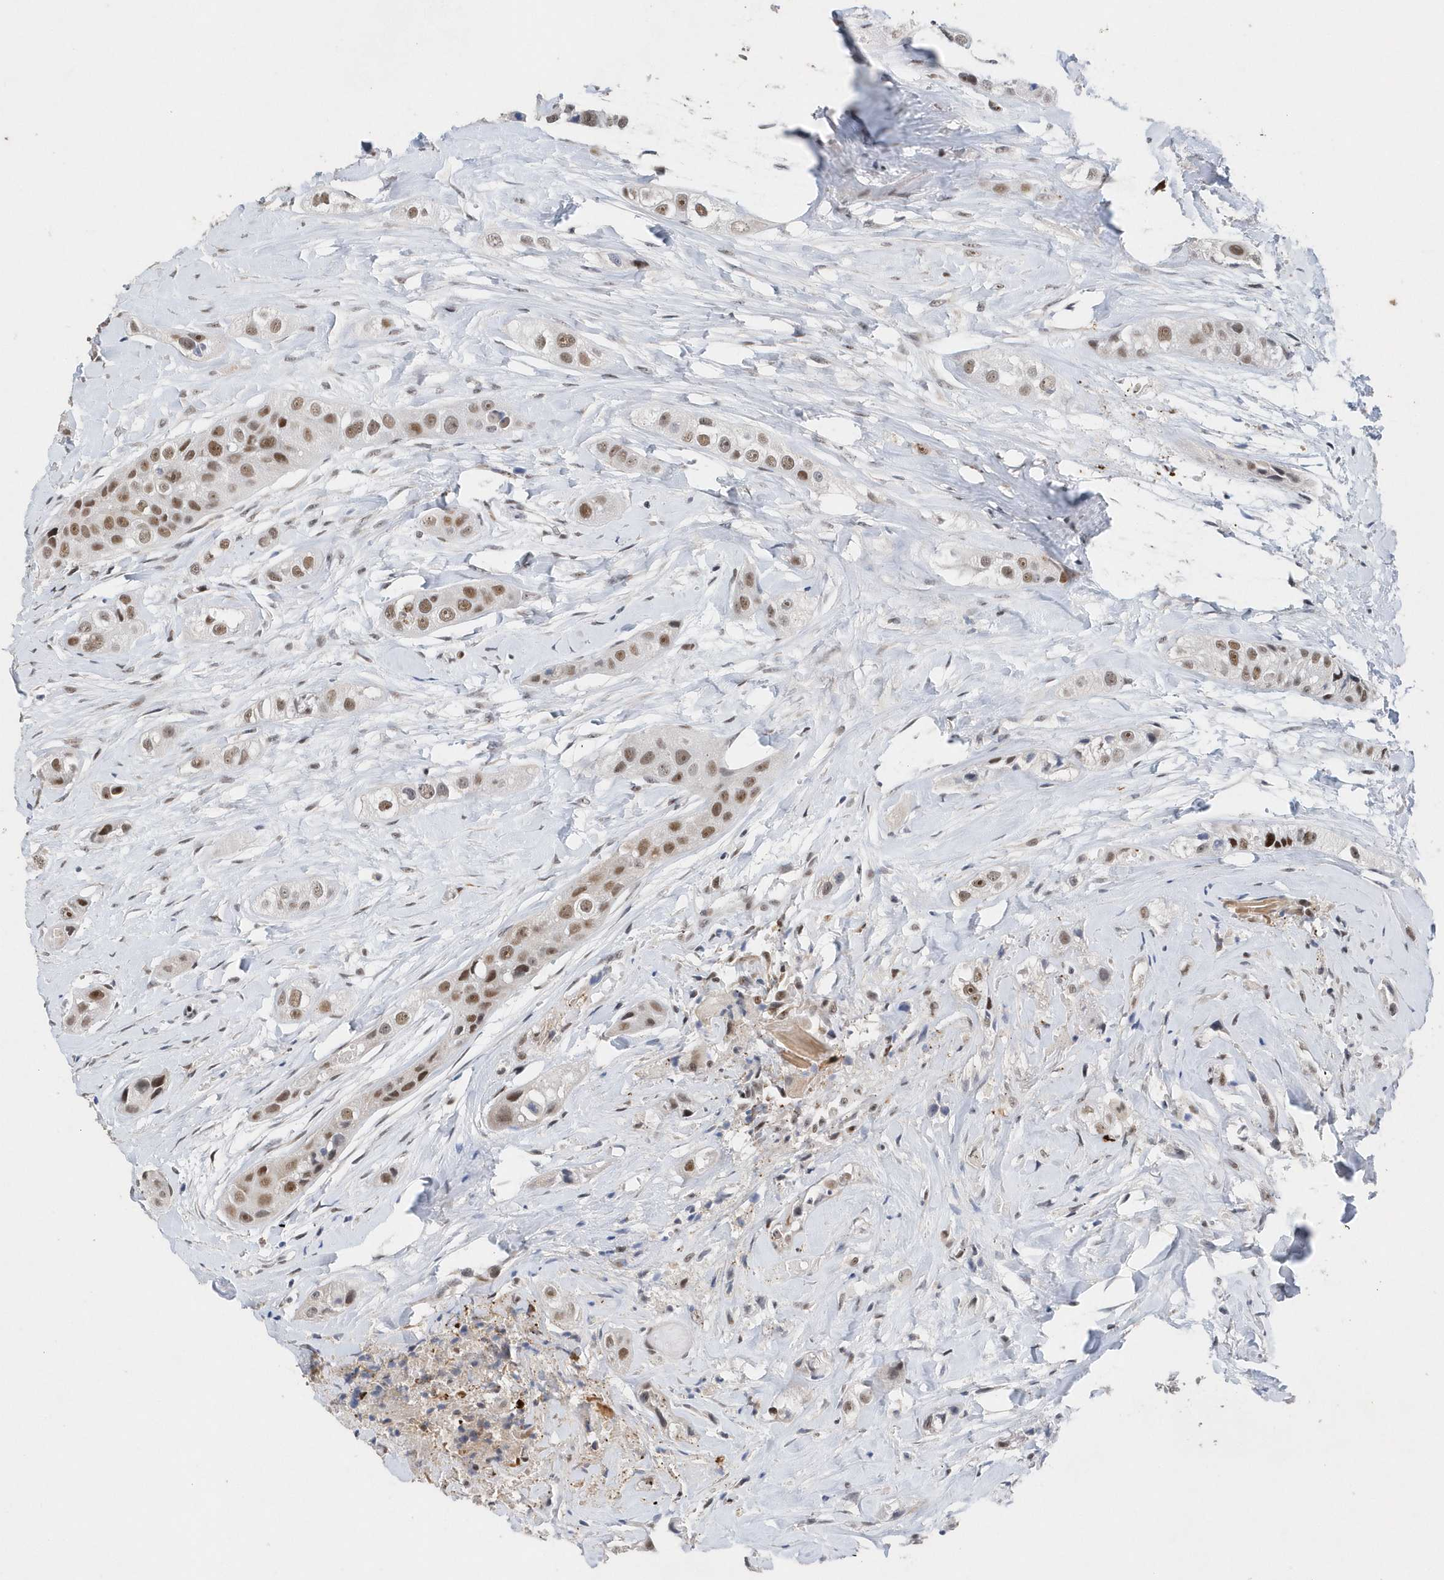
{"staining": {"intensity": "moderate", "quantity": ">75%", "location": "nuclear"}, "tissue": "head and neck cancer", "cell_type": "Tumor cells", "image_type": "cancer", "snomed": [{"axis": "morphology", "description": "Normal tissue, NOS"}, {"axis": "morphology", "description": "Squamous cell carcinoma, NOS"}, {"axis": "topography", "description": "Skeletal muscle"}, {"axis": "topography", "description": "Head-Neck"}], "caption": "Moderate nuclear staining is seen in about >75% of tumor cells in head and neck cancer (squamous cell carcinoma).", "gene": "RPP30", "patient": {"sex": "male", "age": 51}}